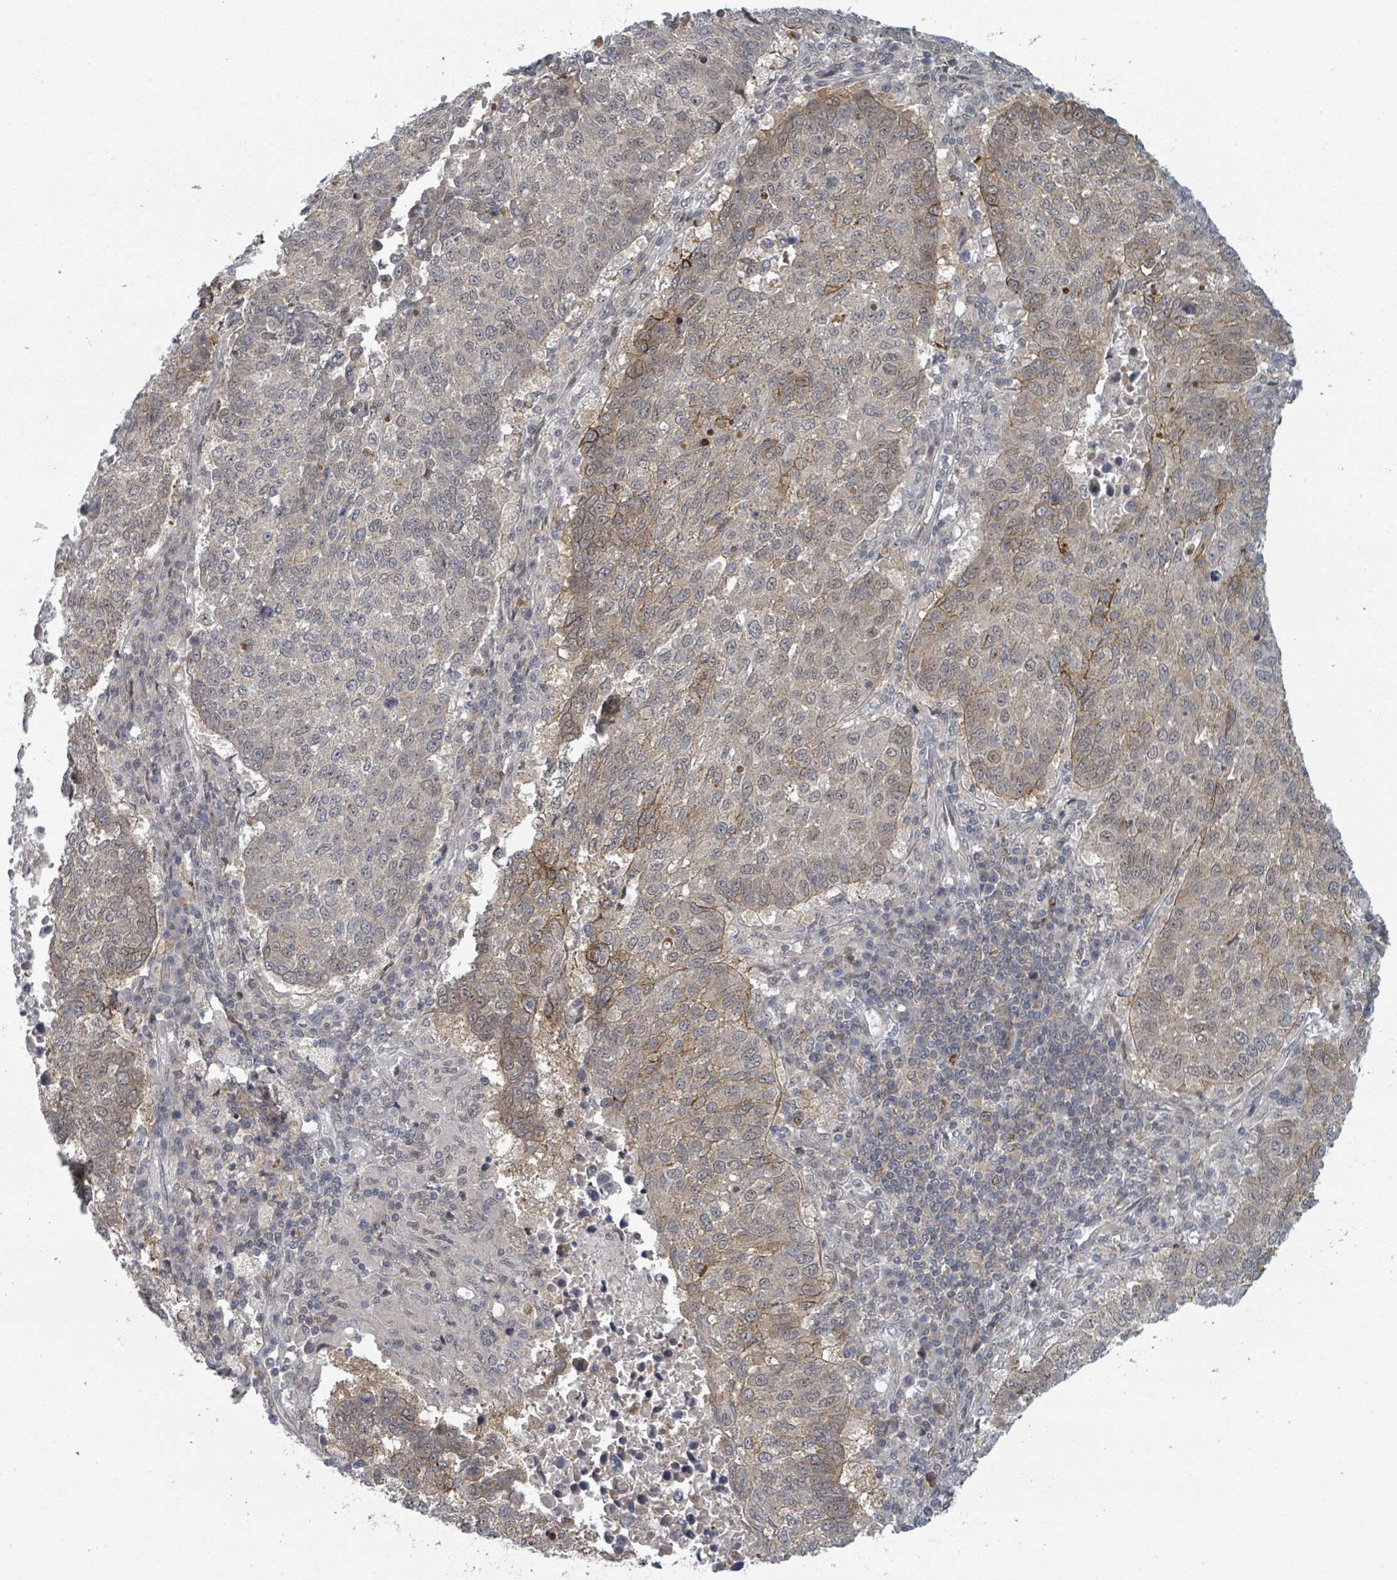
{"staining": {"intensity": "moderate", "quantity": "25%-75%", "location": "cytoplasmic/membranous,nuclear"}, "tissue": "lung cancer", "cell_type": "Tumor cells", "image_type": "cancer", "snomed": [{"axis": "morphology", "description": "Squamous cell carcinoma, NOS"}, {"axis": "topography", "description": "Lung"}], "caption": "IHC (DAB) staining of lung cancer (squamous cell carcinoma) exhibits moderate cytoplasmic/membranous and nuclear protein expression in about 25%-75% of tumor cells.", "gene": "GTF3C1", "patient": {"sex": "male", "age": 73}}